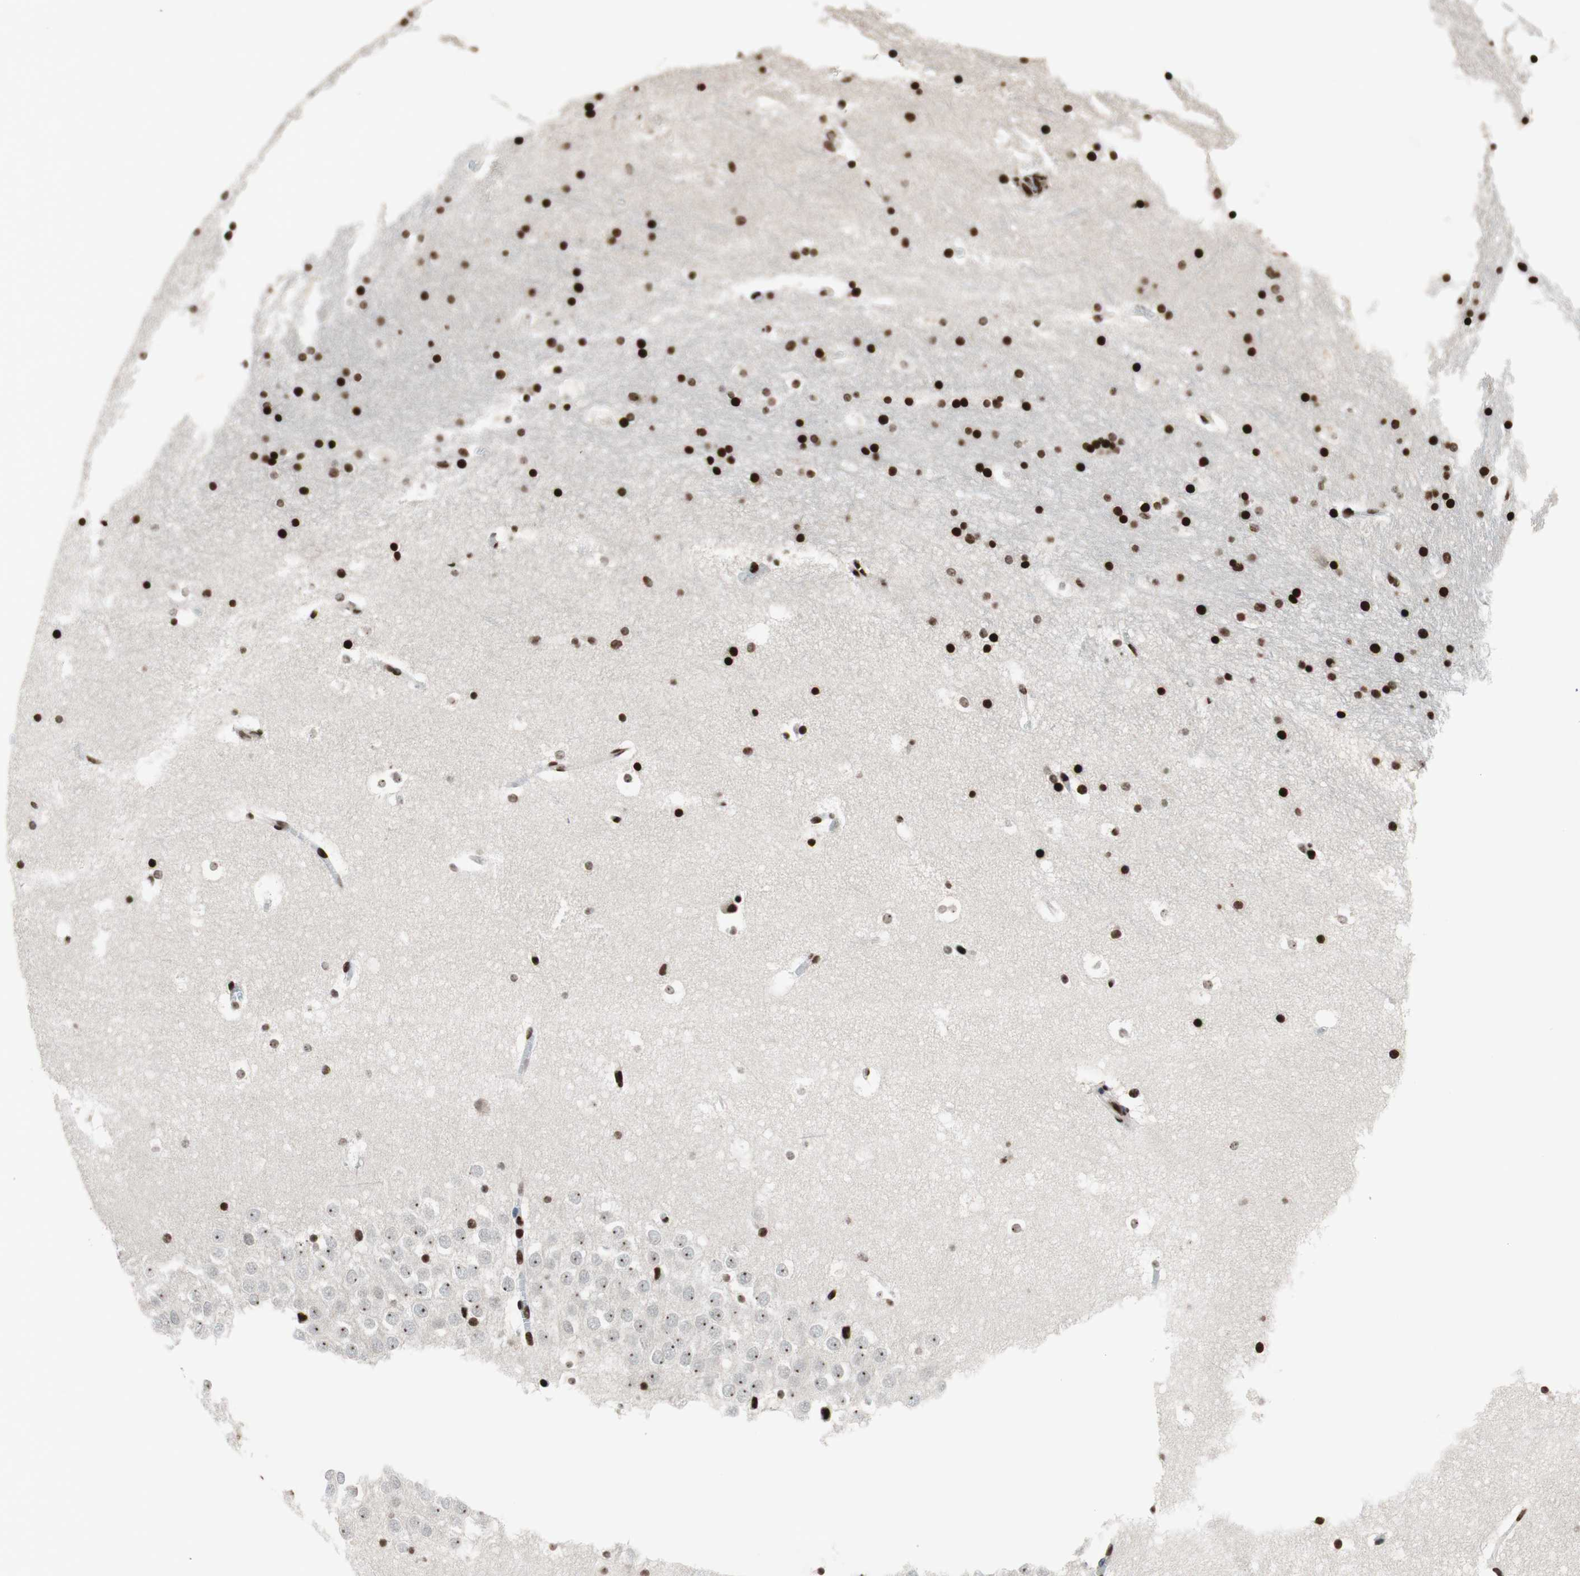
{"staining": {"intensity": "strong", "quantity": ">75%", "location": "nuclear"}, "tissue": "hippocampus", "cell_type": "Glial cells", "image_type": "normal", "snomed": [{"axis": "morphology", "description": "Normal tissue, NOS"}, {"axis": "topography", "description": "Hippocampus"}], "caption": "IHC micrograph of unremarkable hippocampus stained for a protein (brown), which reveals high levels of strong nuclear positivity in about >75% of glial cells.", "gene": "NCOA3", "patient": {"sex": "male", "age": 45}}